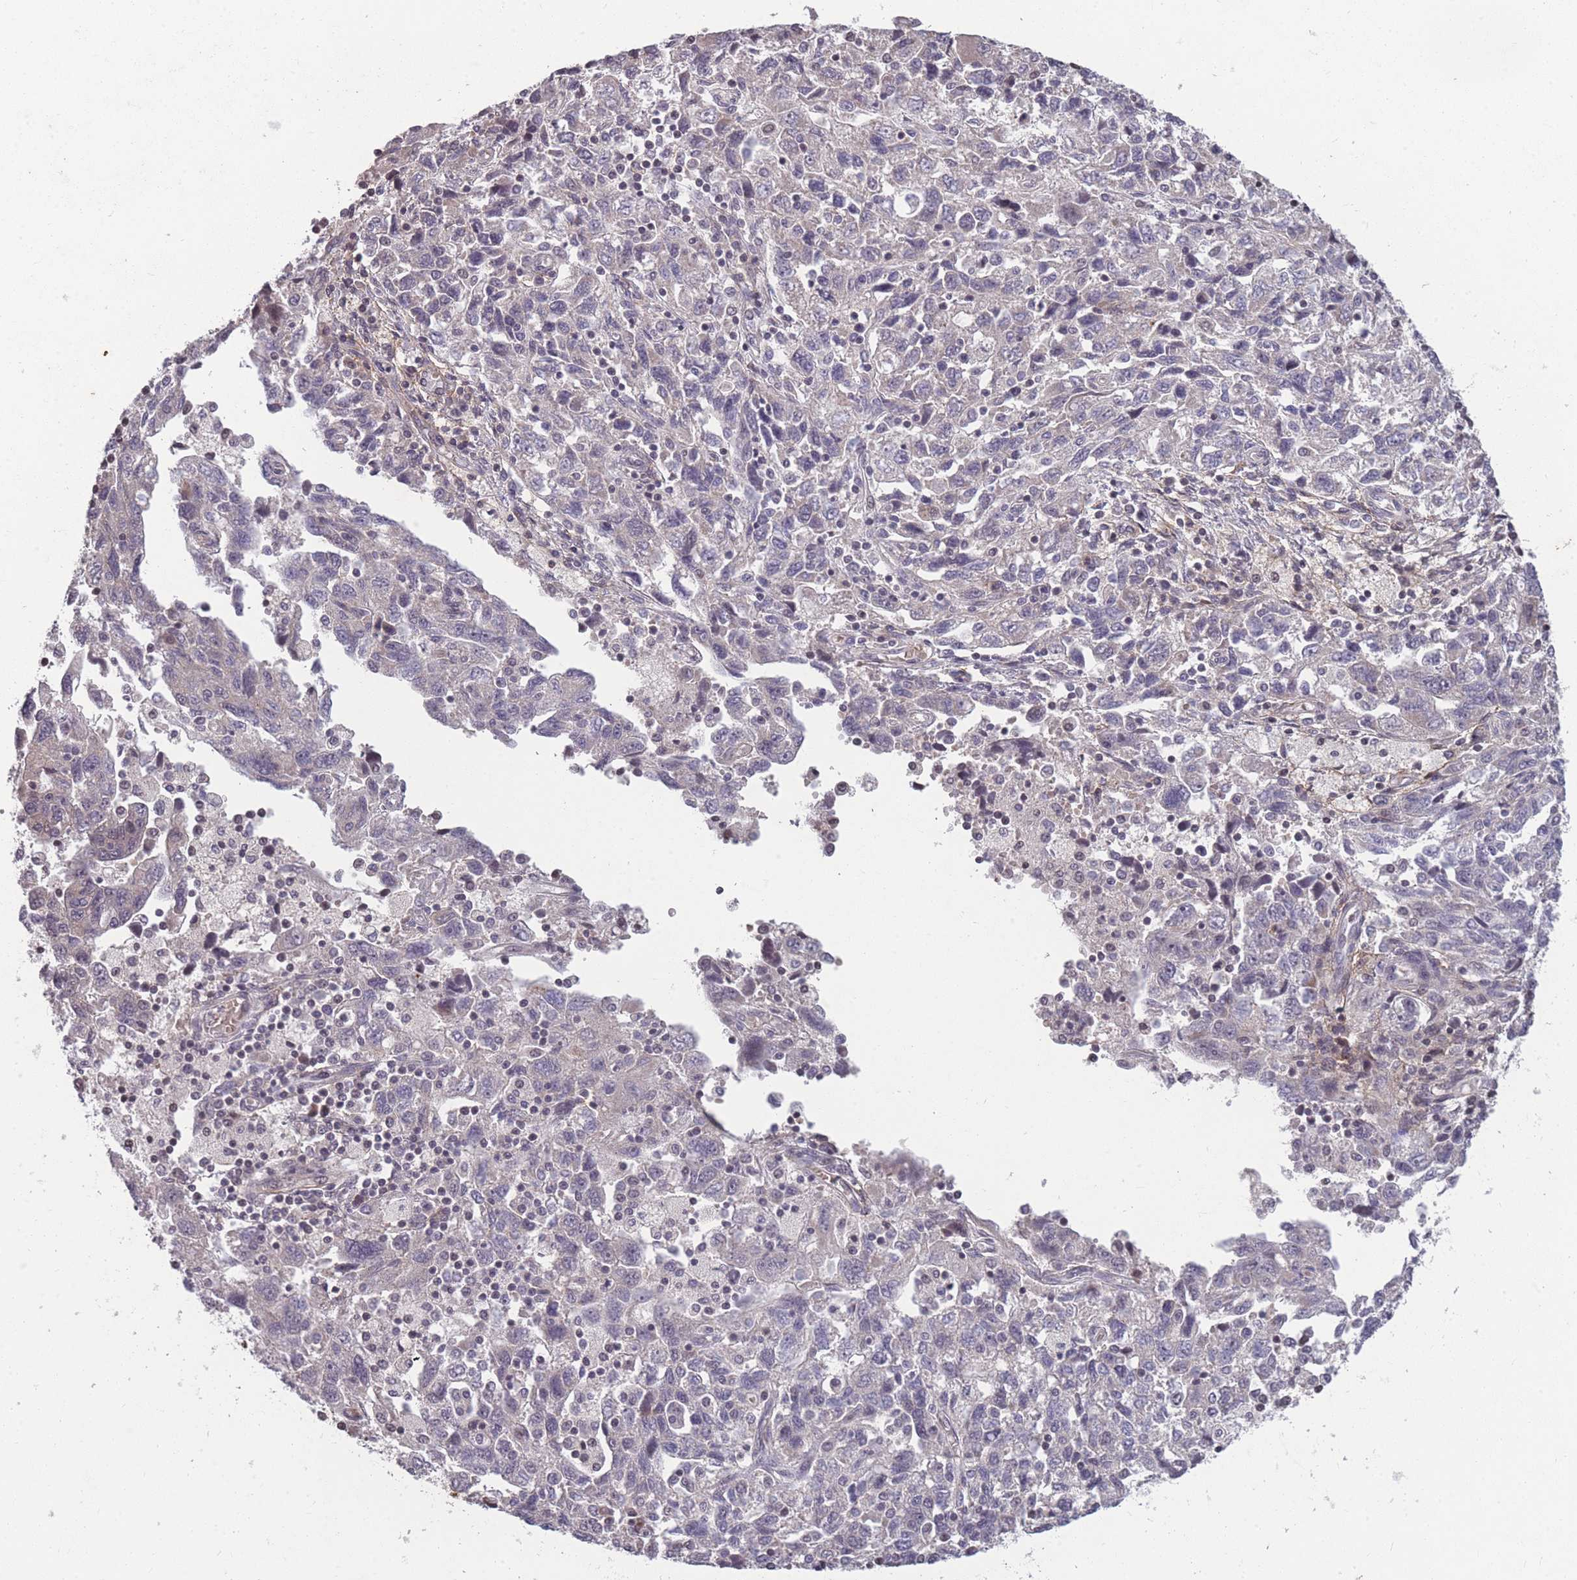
{"staining": {"intensity": "negative", "quantity": "none", "location": "none"}, "tissue": "ovarian cancer", "cell_type": "Tumor cells", "image_type": "cancer", "snomed": [{"axis": "morphology", "description": "Carcinoma, NOS"}, {"axis": "morphology", "description": "Cystadenocarcinoma, serous, NOS"}, {"axis": "topography", "description": "Ovary"}], "caption": "This is an immunohistochemistry micrograph of human carcinoma (ovarian). There is no positivity in tumor cells.", "gene": "GGT5", "patient": {"sex": "female", "age": 69}}